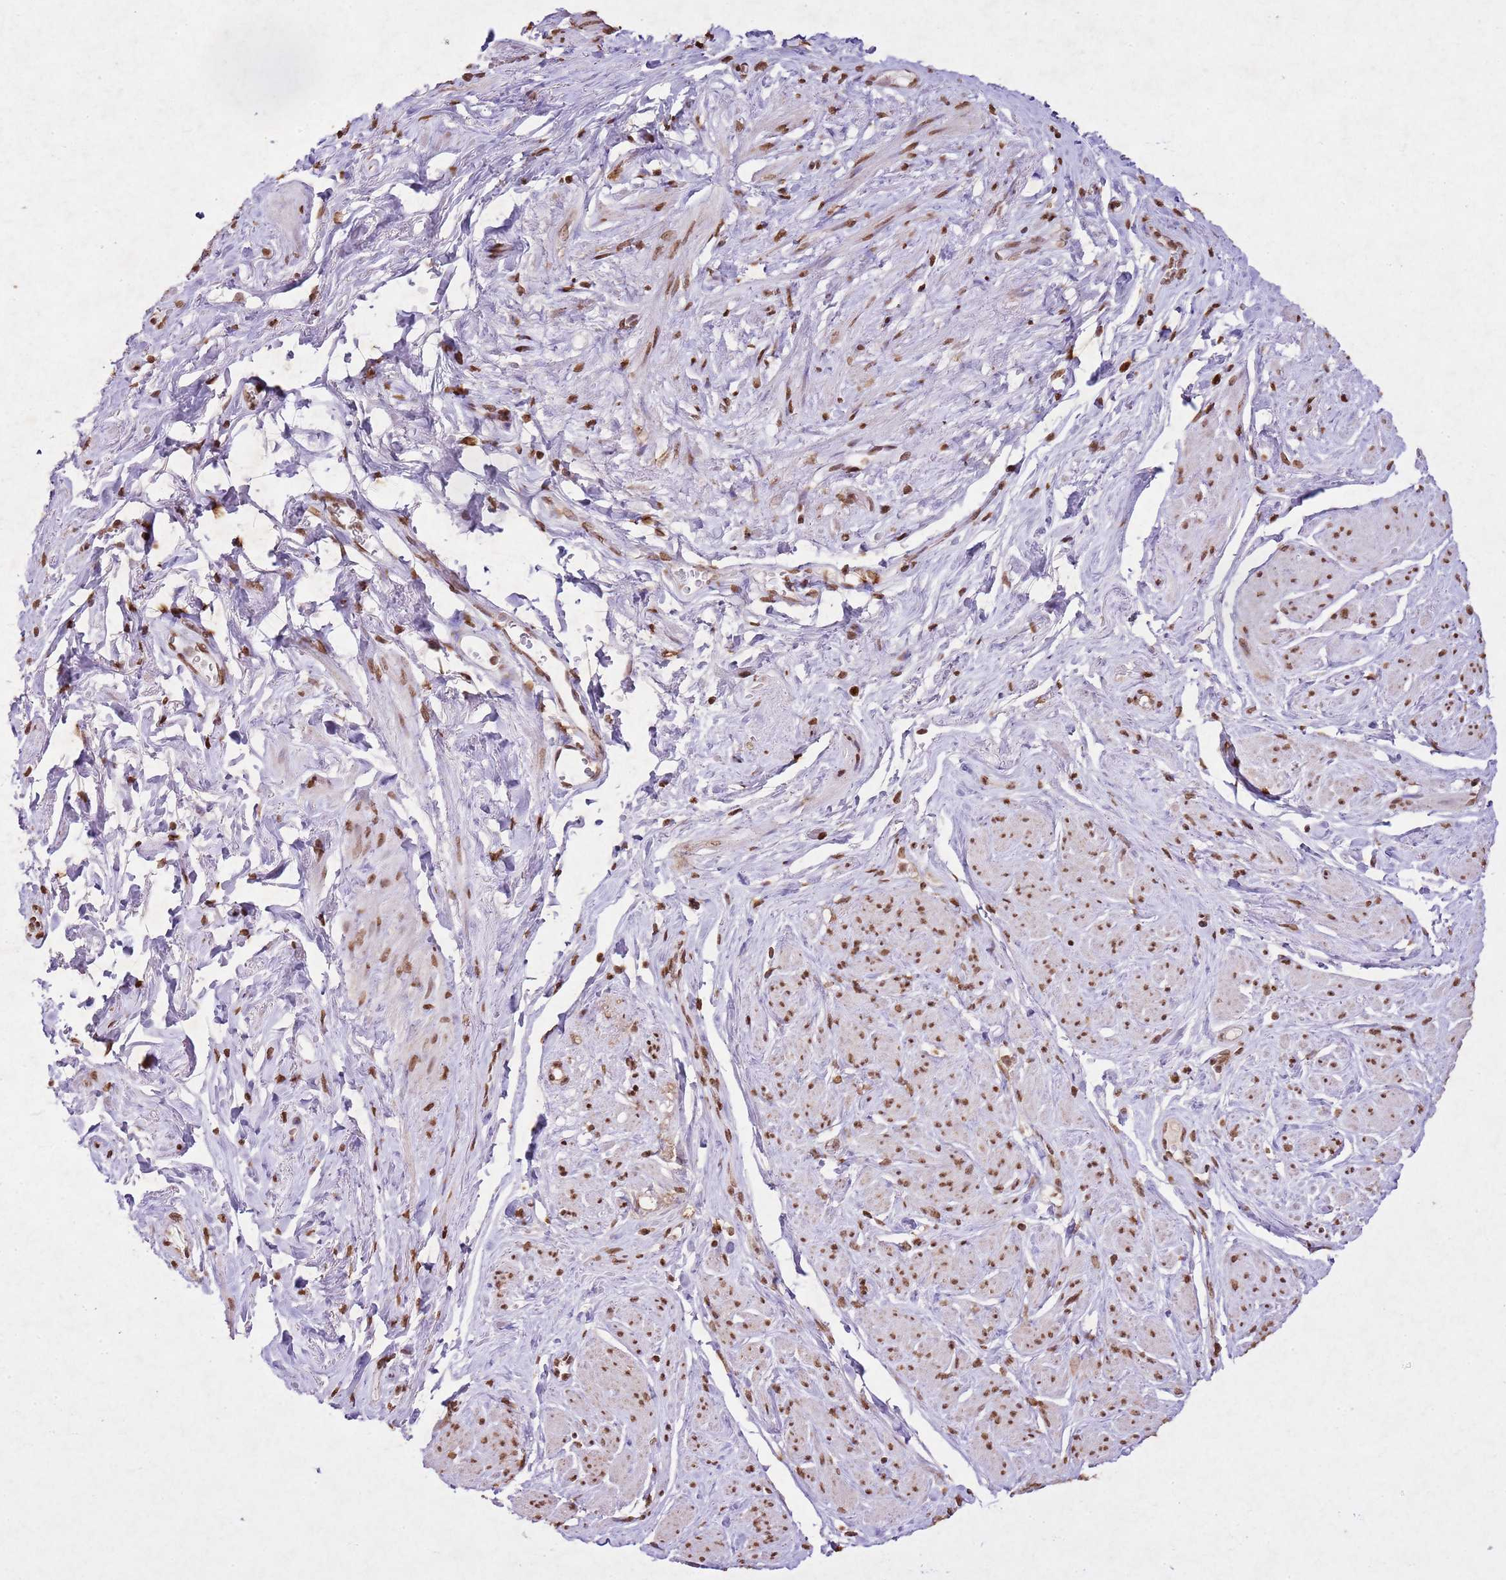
{"staining": {"intensity": "moderate", "quantity": ">75%", "location": "nuclear"}, "tissue": "smooth muscle", "cell_type": "Smooth muscle cells", "image_type": "normal", "snomed": [{"axis": "morphology", "description": "Normal tissue, NOS"}, {"axis": "topography", "description": "Smooth muscle"}, {"axis": "topography", "description": "Peripheral nerve tissue"}], "caption": "This micrograph displays benign smooth muscle stained with IHC to label a protein in brown. The nuclear of smooth muscle cells show moderate positivity for the protein. Nuclei are counter-stained blue.", "gene": "BMAL1", "patient": {"sex": "male", "age": 69}}